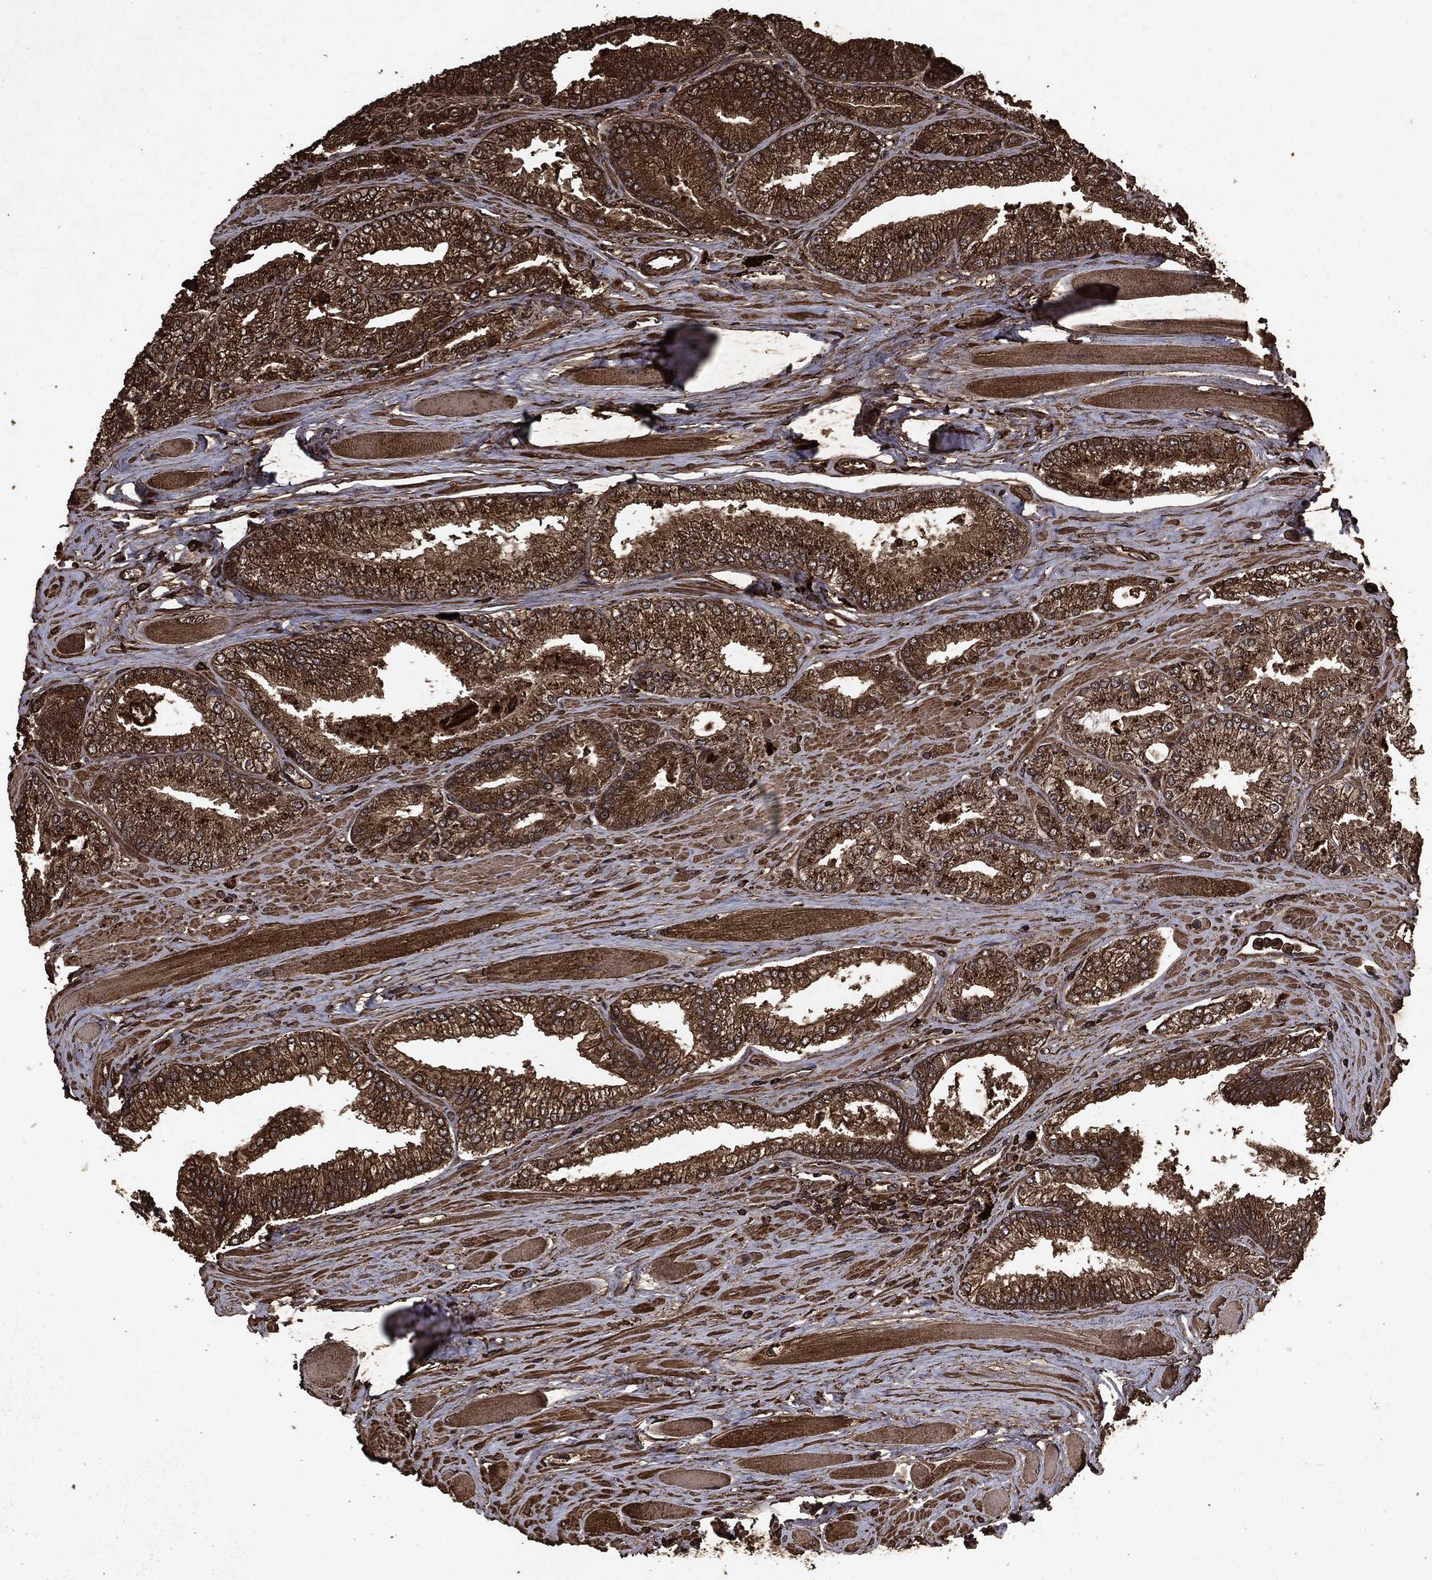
{"staining": {"intensity": "strong", "quantity": ">75%", "location": "cytoplasmic/membranous"}, "tissue": "prostate cancer", "cell_type": "Tumor cells", "image_type": "cancer", "snomed": [{"axis": "morphology", "description": "Adenocarcinoma, Low grade"}, {"axis": "topography", "description": "Prostate"}], "caption": "A histopathology image showing strong cytoplasmic/membranous positivity in about >75% of tumor cells in adenocarcinoma (low-grade) (prostate), as visualized by brown immunohistochemical staining.", "gene": "ARAF", "patient": {"sex": "male", "age": 67}}